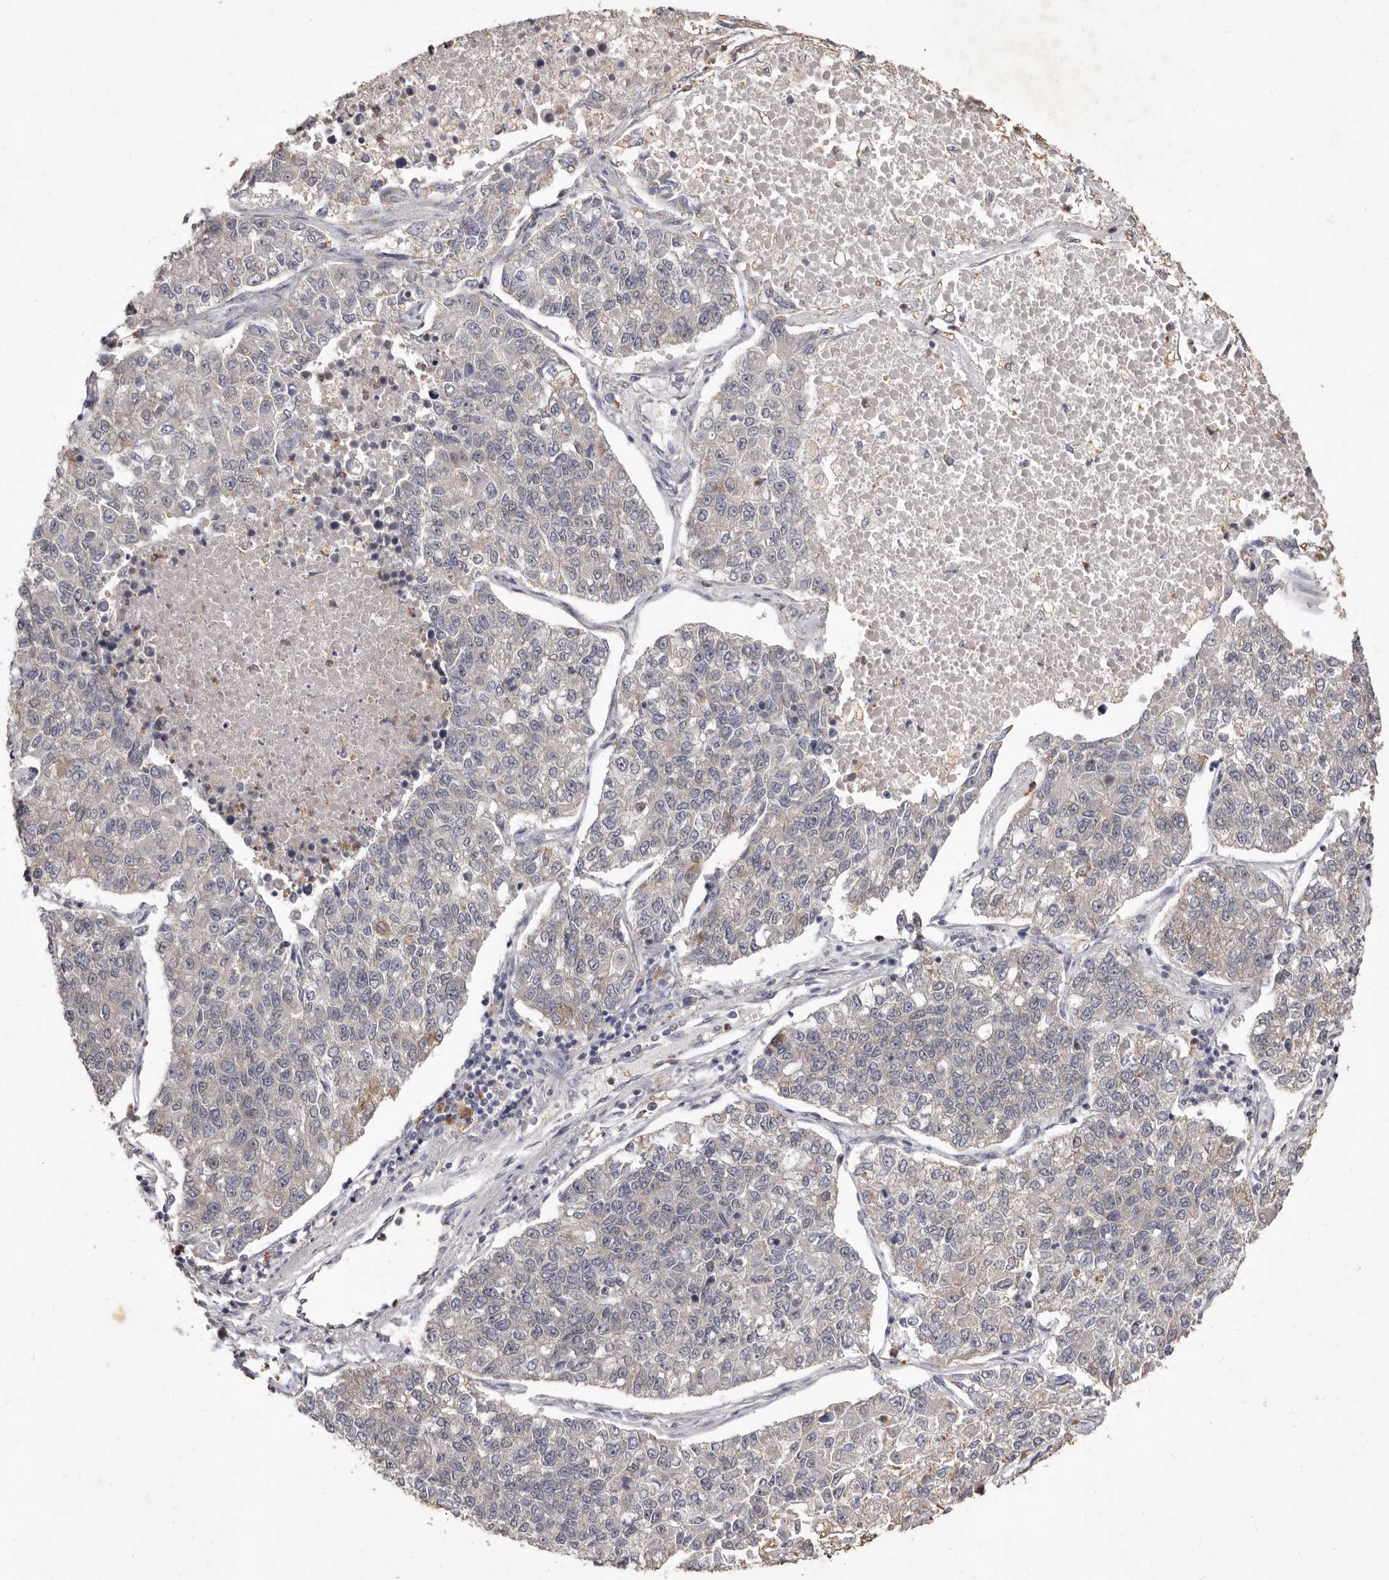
{"staining": {"intensity": "negative", "quantity": "none", "location": "none"}, "tissue": "lung cancer", "cell_type": "Tumor cells", "image_type": "cancer", "snomed": [{"axis": "morphology", "description": "Adenocarcinoma, NOS"}, {"axis": "topography", "description": "Lung"}], "caption": "The image demonstrates no staining of tumor cells in adenocarcinoma (lung). The staining was performed using DAB to visualize the protein expression in brown, while the nuclei were stained in blue with hematoxylin (Magnification: 20x).", "gene": "ACLY", "patient": {"sex": "male", "age": 49}}